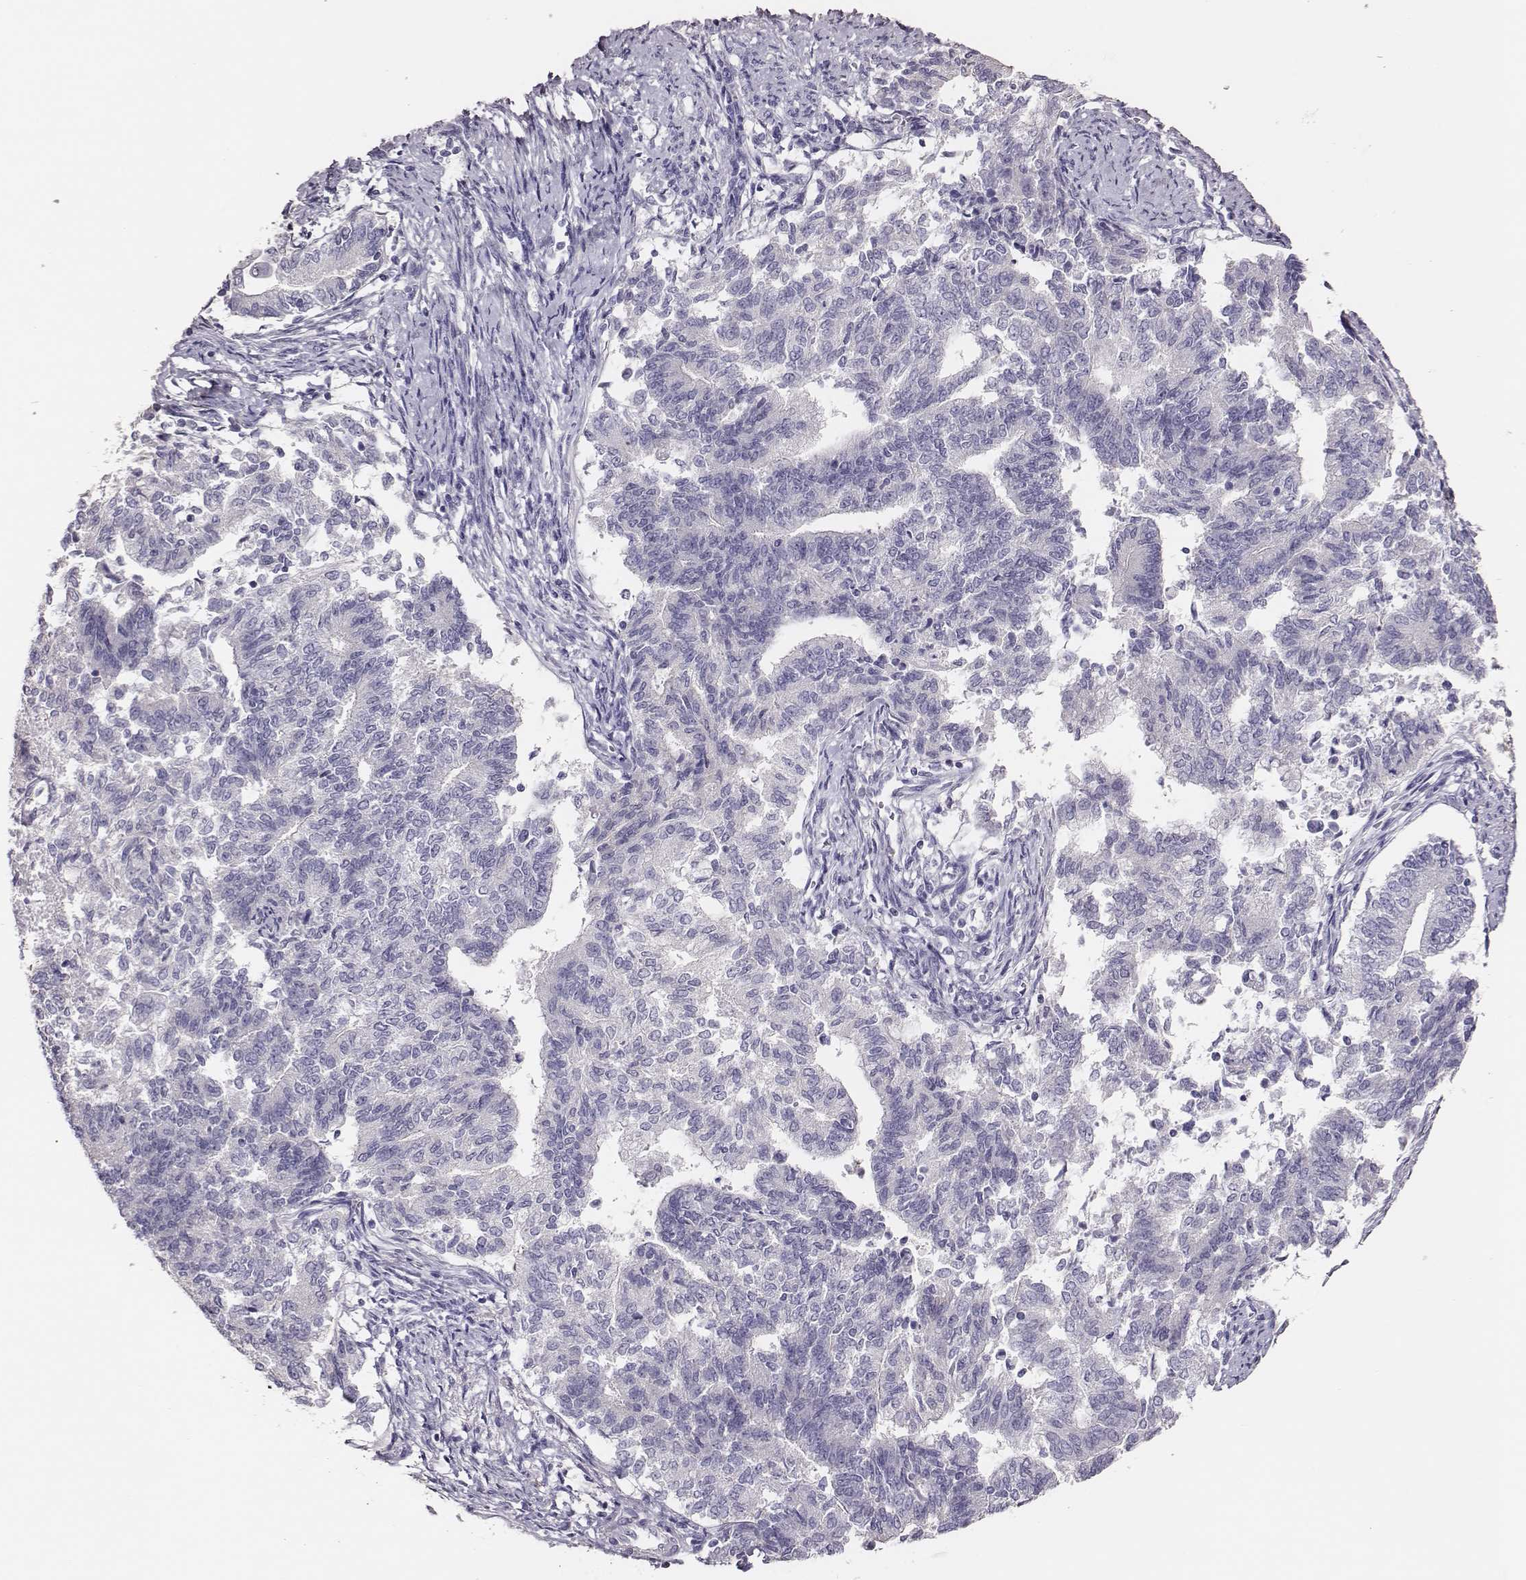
{"staining": {"intensity": "negative", "quantity": "none", "location": "none"}, "tissue": "endometrial cancer", "cell_type": "Tumor cells", "image_type": "cancer", "snomed": [{"axis": "morphology", "description": "Adenocarcinoma, NOS"}, {"axis": "topography", "description": "Endometrium"}], "caption": "Protein analysis of endometrial cancer exhibits no significant positivity in tumor cells.", "gene": "P2RY10", "patient": {"sex": "female", "age": 65}}